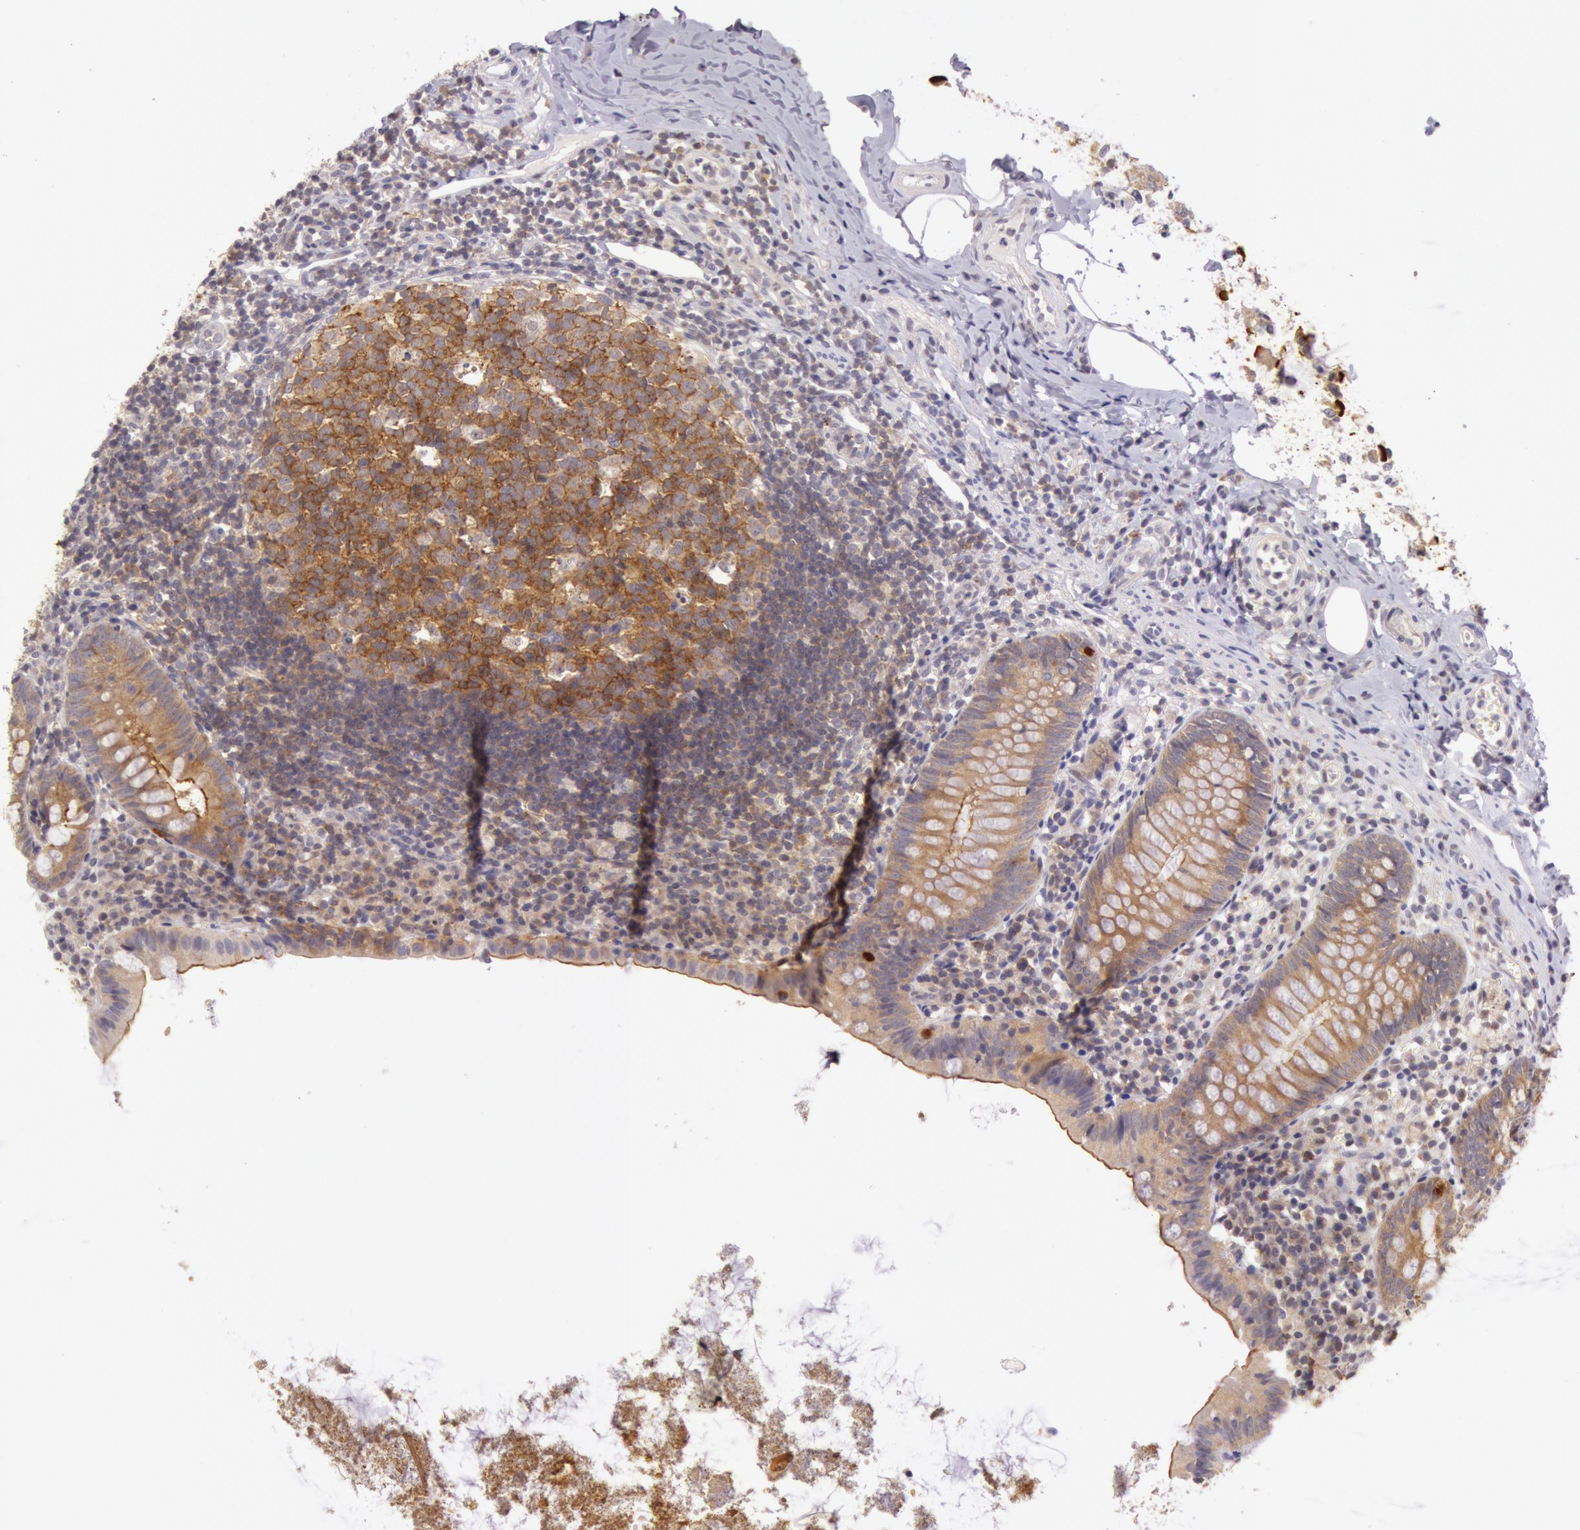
{"staining": {"intensity": "moderate", "quantity": ">75%", "location": "cytoplasmic/membranous"}, "tissue": "appendix", "cell_type": "Glandular cells", "image_type": "normal", "snomed": [{"axis": "morphology", "description": "Normal tissue, NOS"}, {"axis": "topography", "description": "Appendix"}], "caption": "A brown stain labels moderate cytoplasmic/membranous expression of a protein in glandular cells of benign appendix.", "gene": "CDK16", "patient": {"sex": "female", "age": 9}}